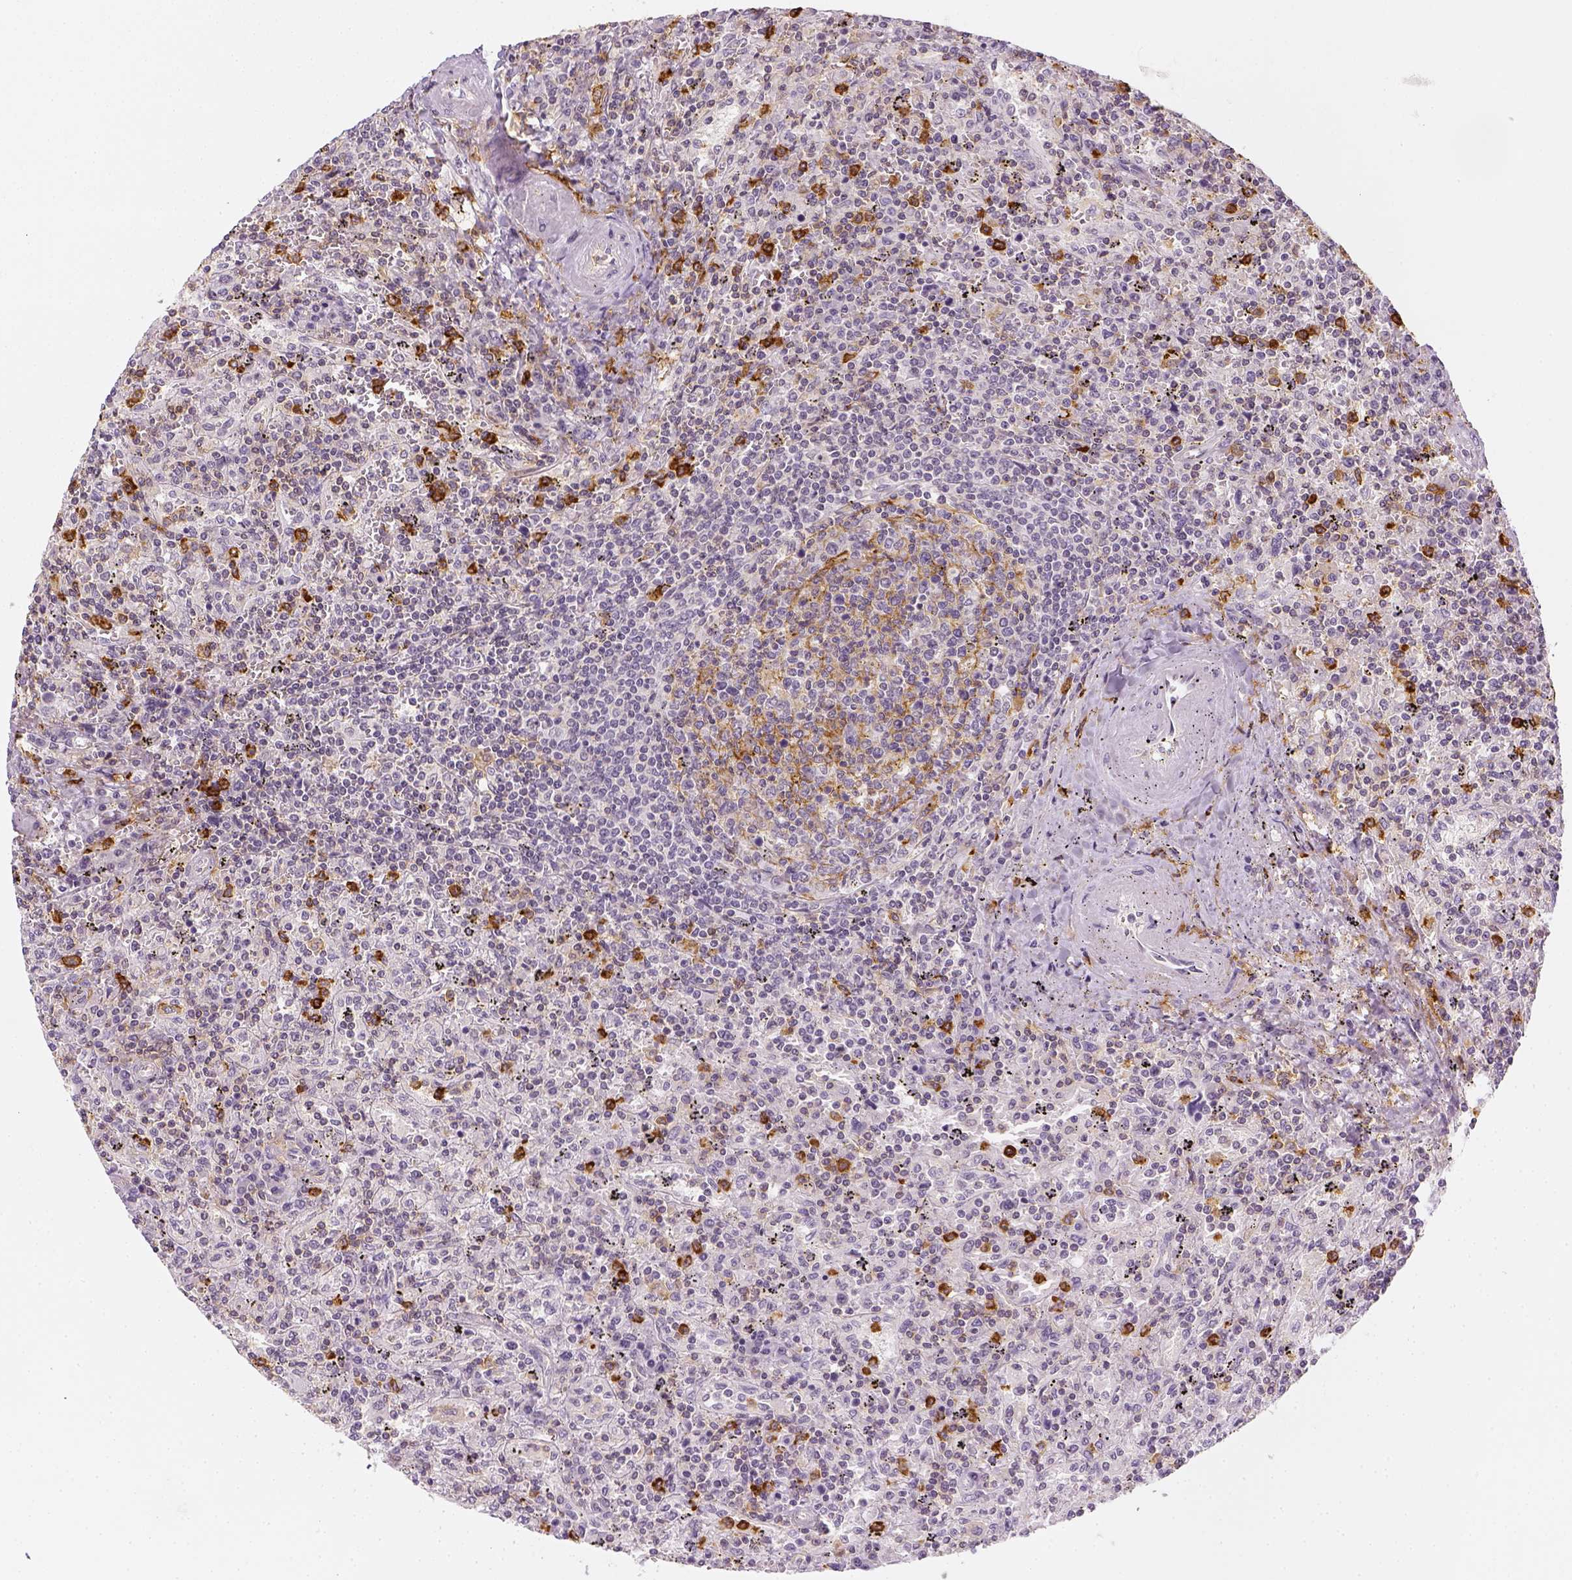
{"staining": {"intensity": "negative", "quantity": "none", "location": "none"}, "tissue": "lymphoma", "cell_type": "Tumor cells", "image_type": "cancer", "snomed": [{"axis": "morphology", "description": "Malignant lymphoma, non-Hodgkin's type, Low grade"}, {"axis": "topography", "description": "Spleen"}], "caption": "Tumor cells are negative for brown protein staining in lymphoma.", "gene": "CD14", "patient": {"sex": "male", "age": 62}}